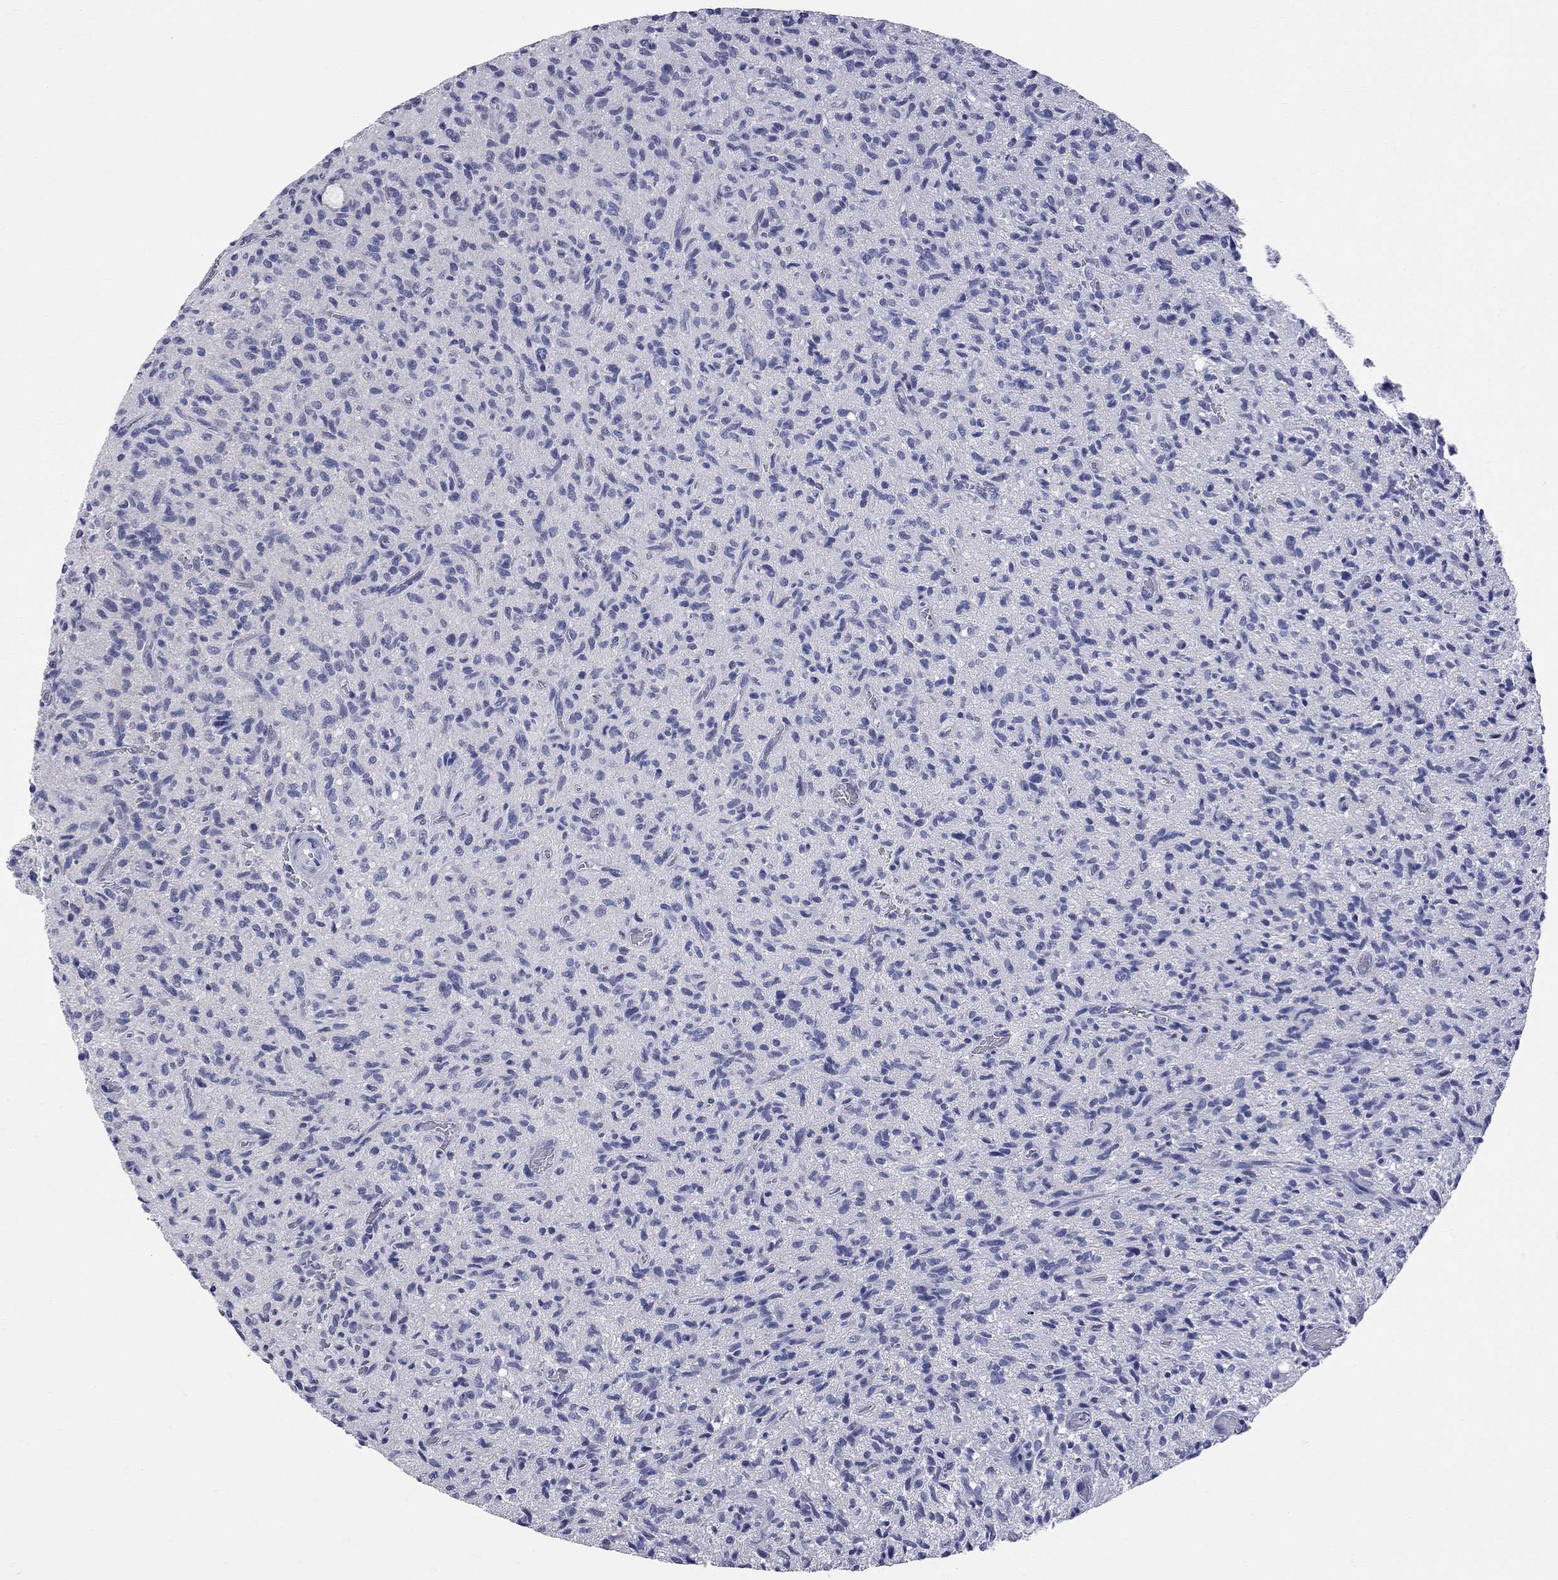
{"staining": {"intensity": "negative", "quantity": "none", "location": "none"}, "tissue": "glioma", "cell_type": "Tumor cells", "image_type": "cancer", "snomed": [{"axis": "morphology", "description": "Glioma, malignant, High grade"}, {"axis": "topography", "description": "Brain"}], "caption": "Immunohistochemistry (IHC) histopathology image of neoplastic tissue: human malignant glioma (high-grade) stained with DAB (3,3'-diaminobenzidine) displays no significant protein staining in tumor cells. Nuclei are stained in blue.", "gene": "FAM221B", "patient": {"sex": "male", "age": 64}}